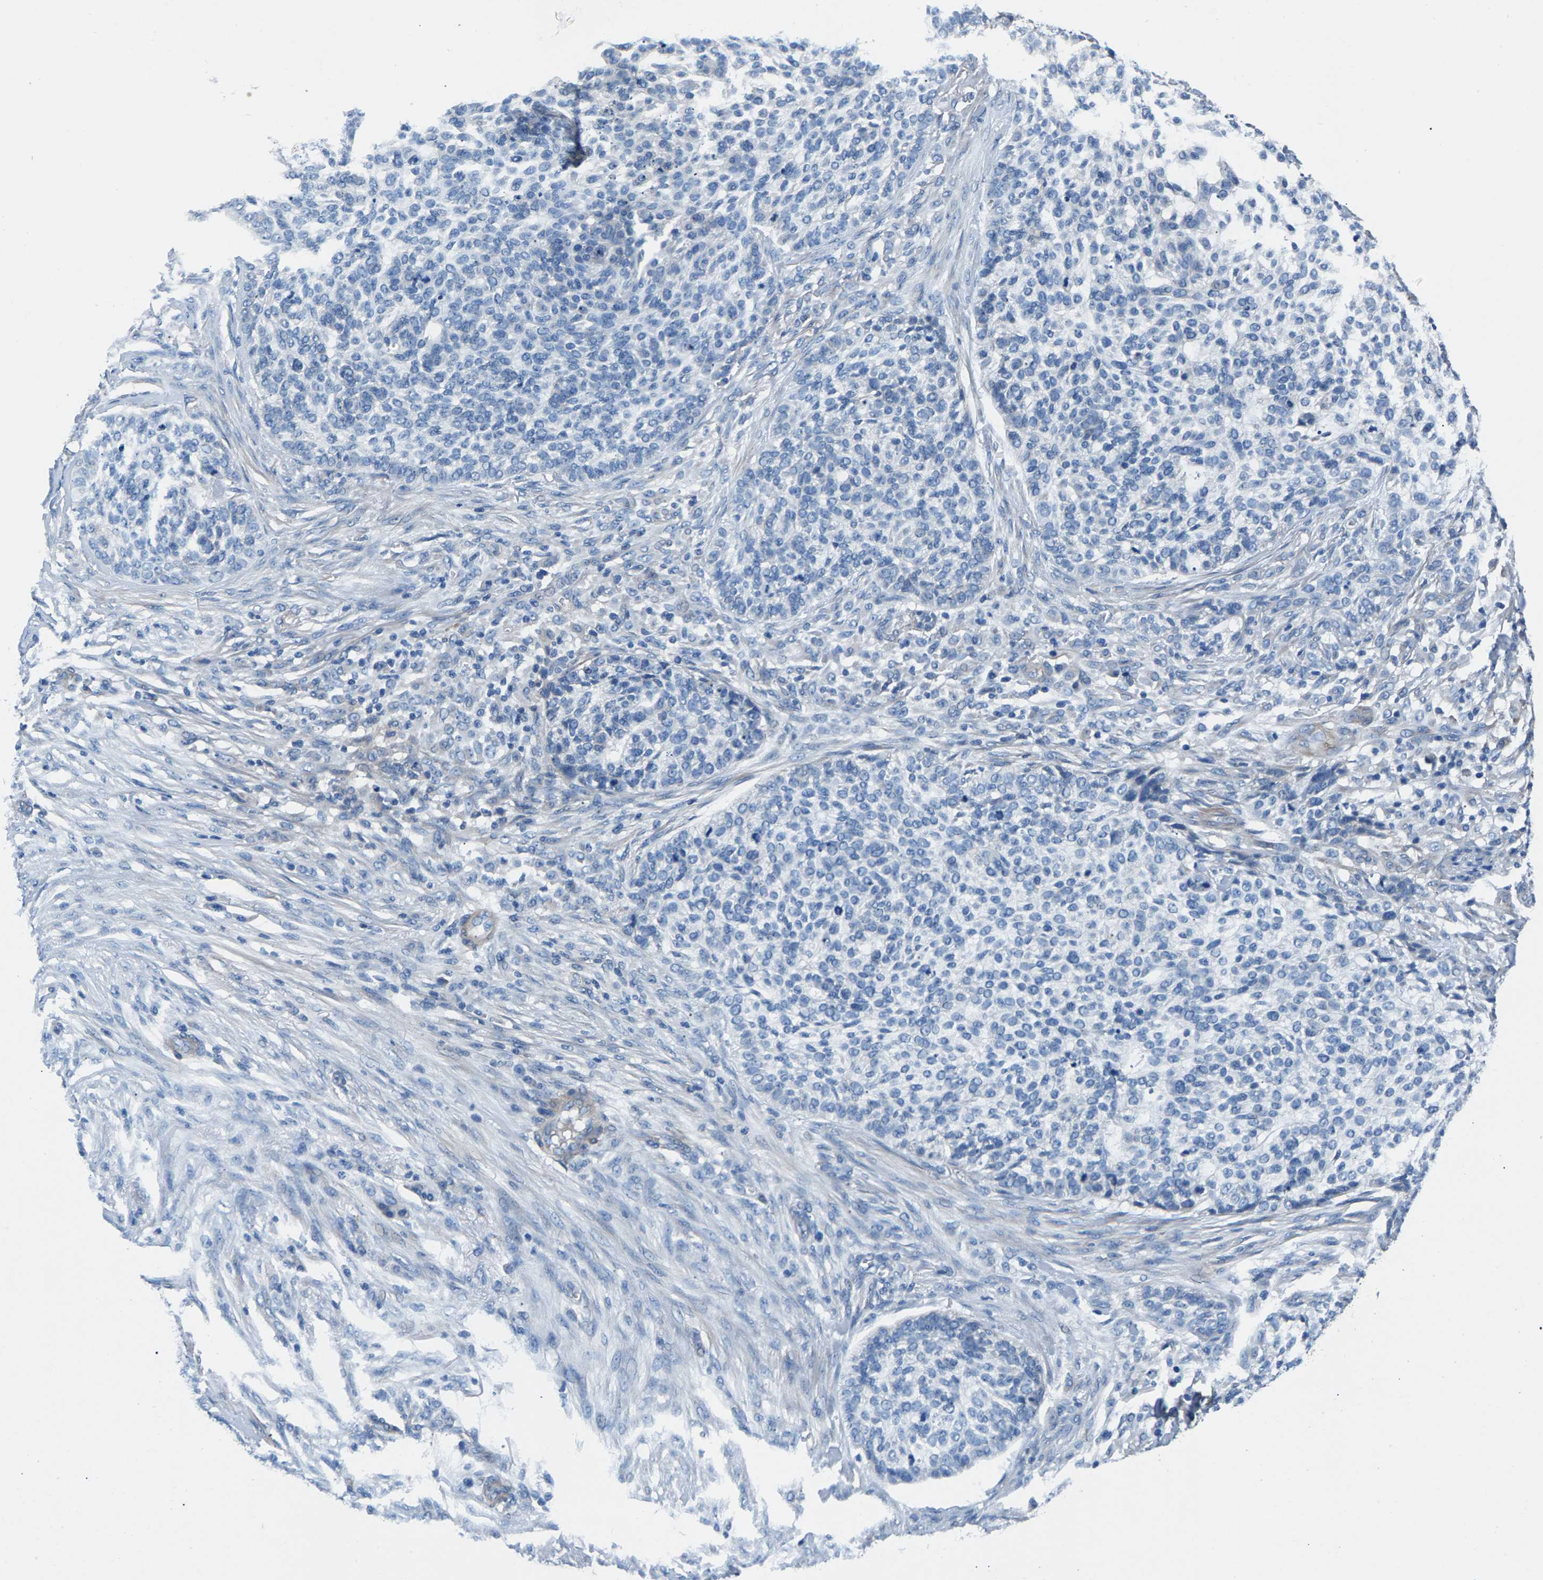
{"staining": {"intensity": "negative", "quantity": "none", "location": "none"}, "tissue": "skin cancer", "cell_type": "Tumor cells", "image_type": "cancer", "snomed": [{"axis": "morphology", "description": "Basal cell carcinoma"}, {"axis": "topography", "description": "Skin"}], "caption": "This is a photomicrograph of IHC staining of basal cell carcinoma (skin), which shows no expression in tumor cells.", "gene": "CDRT4", "patient": {"sex": "female", "age": 64}}